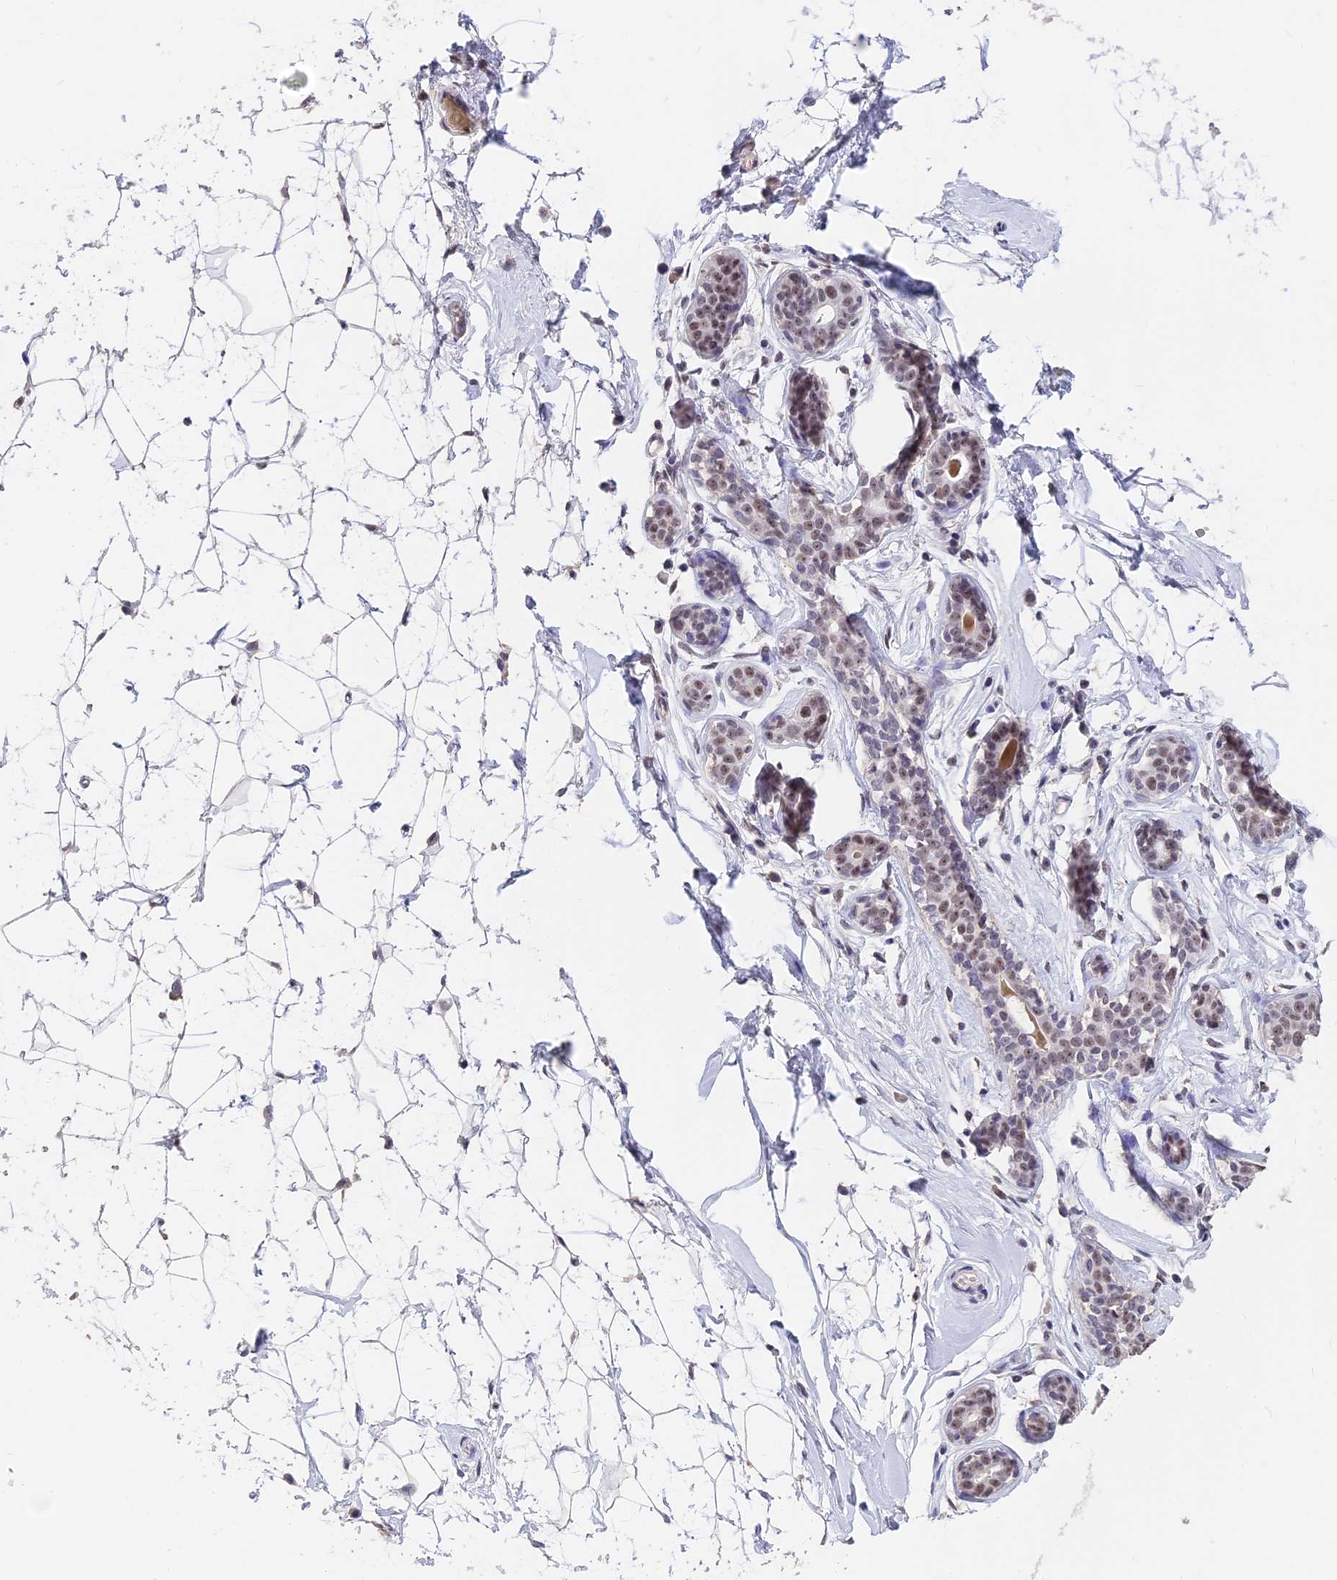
{"staining": {"intensity": "weak", "quantity": "25%-75%", "location": "nuclear"}, "tissue": "breast", "cell_type": "Adipocytes", "image_type": "normal", "snomed": [{"axis": "morphology", "description": "Normal tissue, NOS"}, {"axis": "morphology", "description": "Adenoma, NOS"}, {"axis": "topography", "description": "Breast"}], "caption": "Immunohistochemical staining of unremarkable human breast exhibits 25%-75% levels of weak nuclear protein staining in approximately 25%-75% of adipocytes.", "gene": "SETD2", "patient": {"sex": "female", "age": 23}}